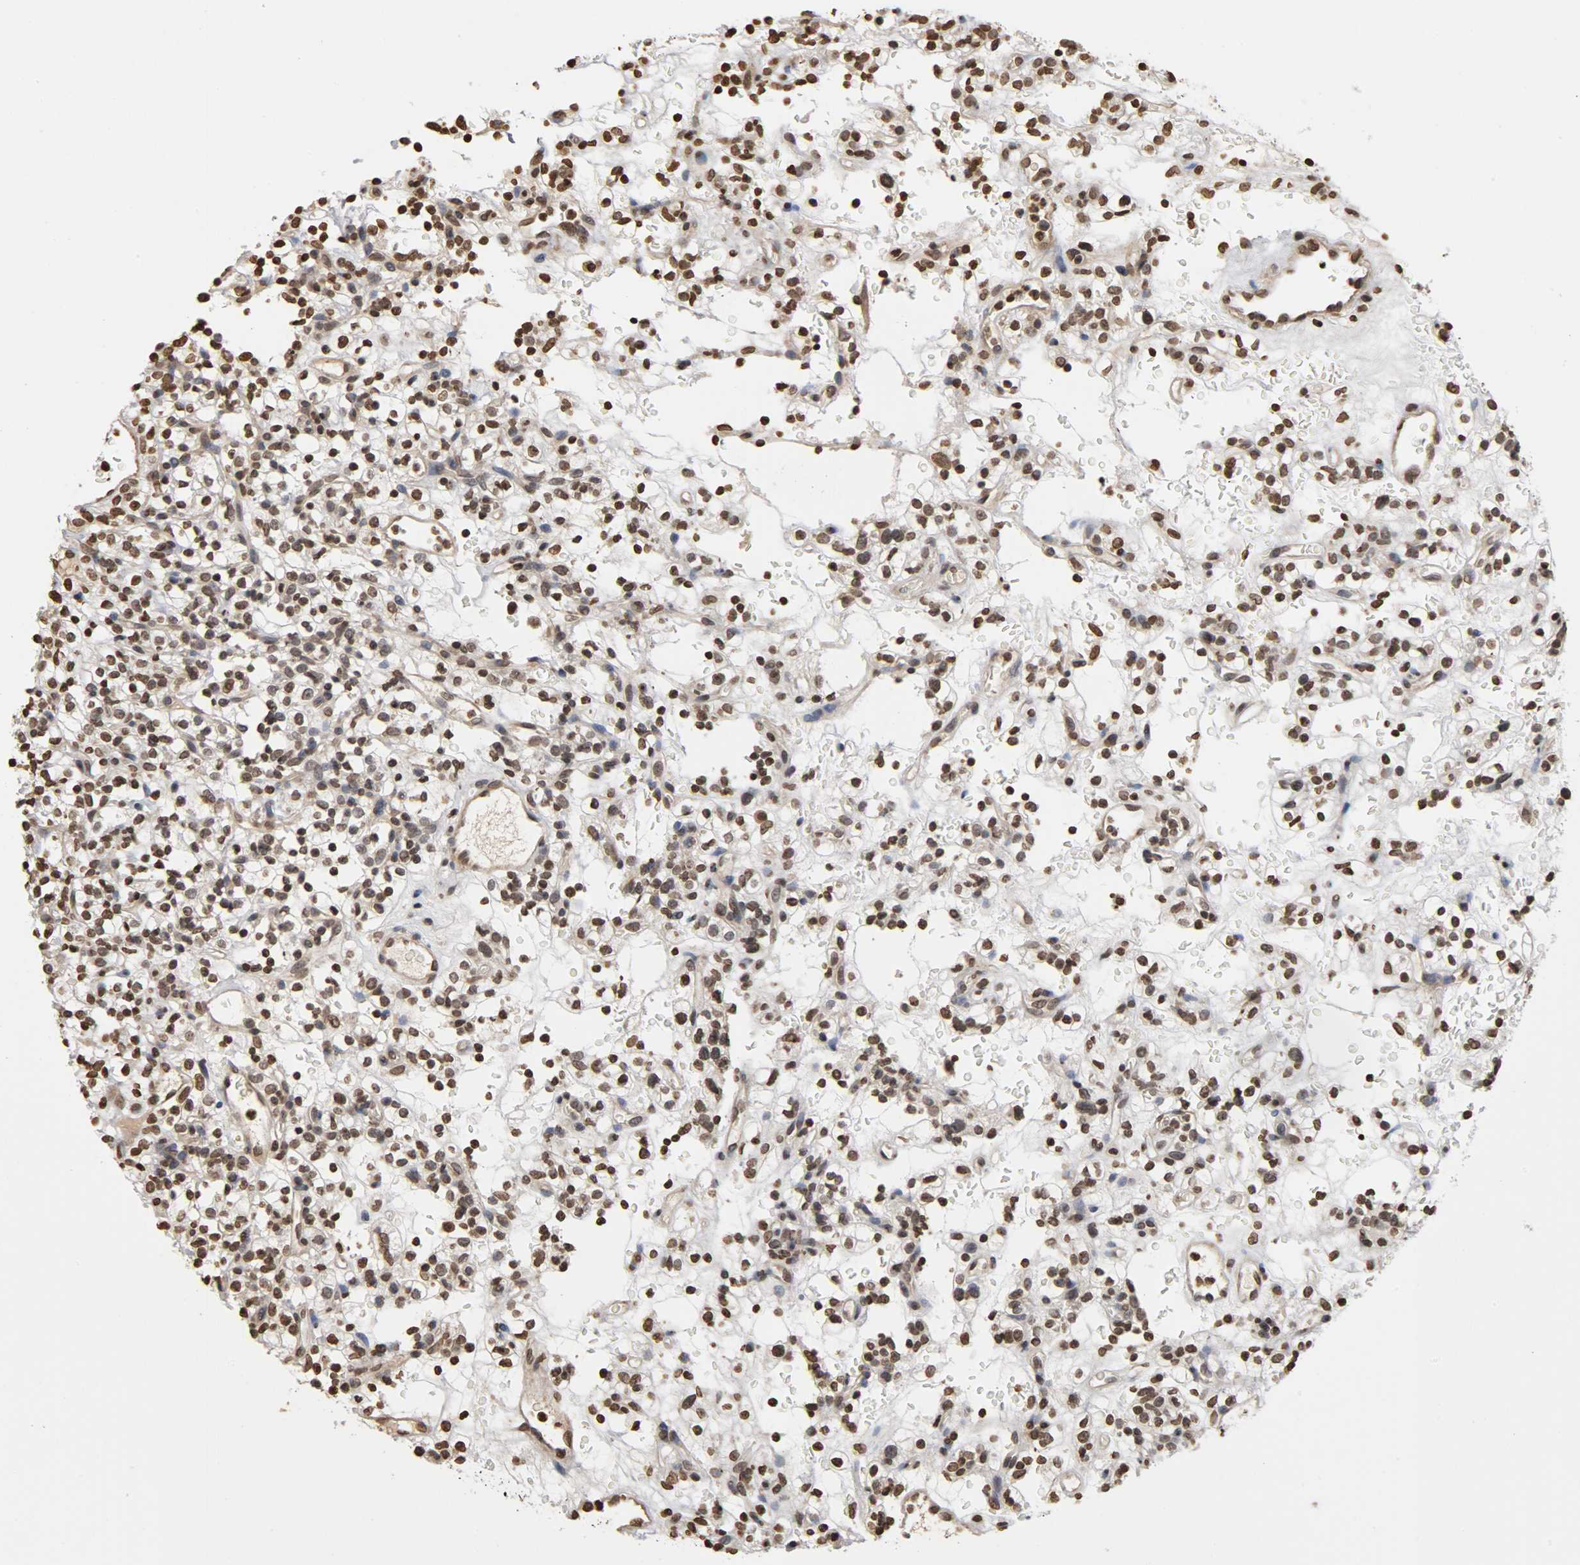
{"staining": {"intensity": "moderate", "quantity": "25%-75%", "location": "nuclear"}, "tissue": "renal cancer", "cell_type": "Tumor cells", "image_type": "cancer", "snomed": [{"axis": "morphology", "description": "Normal tissue, NOS"}, {"axis": "morphology", "description": "Adenocarcinoma, NOS"}, {"axis": "topography", "description": "Kidney"}], "caption": "High-power microscopy captured an immunohistochemistry (IHC) image of renal cancer (adenocarcinoma), revealing moderate nuclear expression in about 25%-75% of tumor cells. (Brightfield microscopy of DAB IHC at high magnification).", "gene": "ERCC2", "patient": {"sex": "female", "age": 72}}